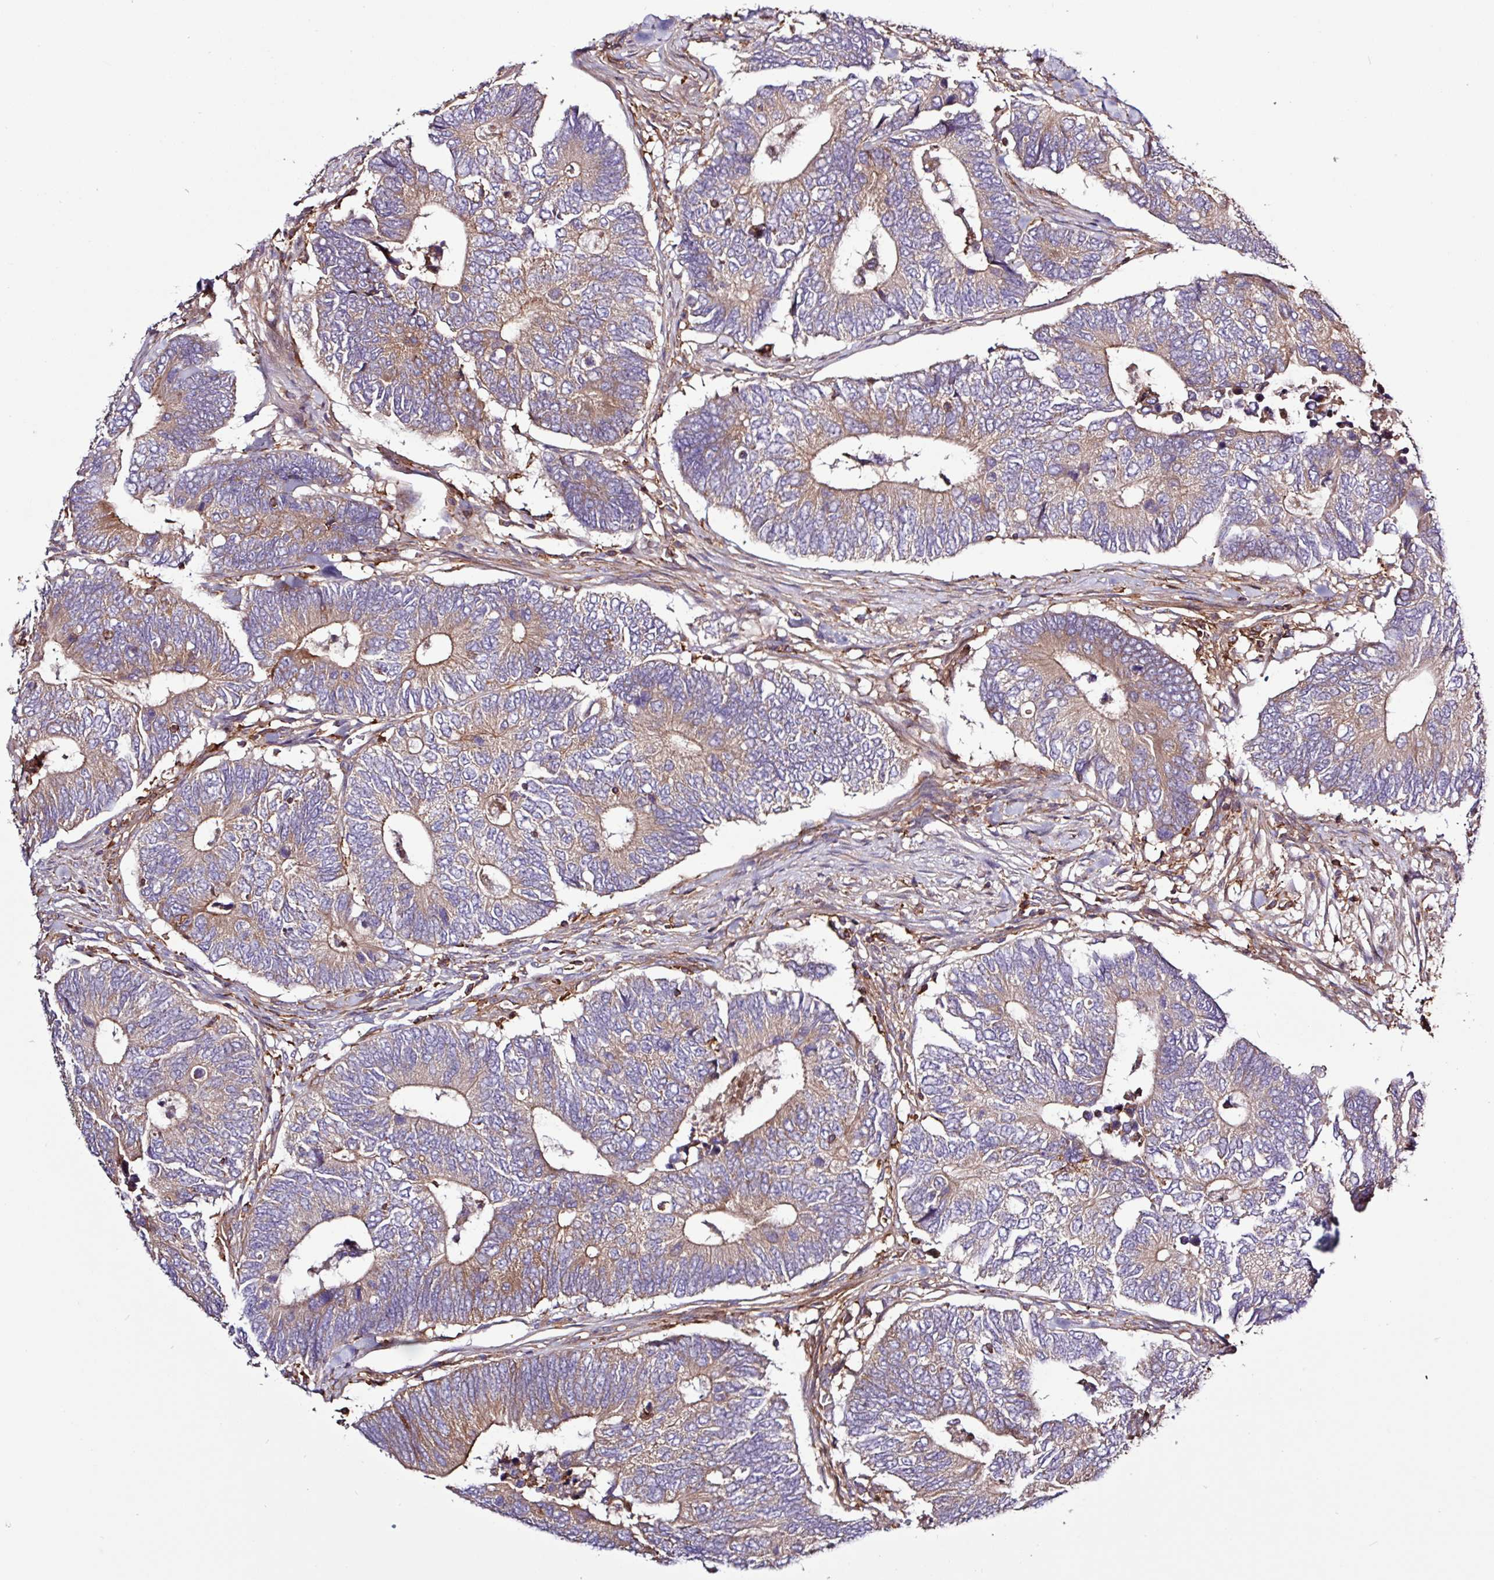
{"staining": {"intensity": "moderate", "quantity": ">75%", "location": "cytoplasmic/membranous"}, "tissue": "colorectal cancer", "cell_type": "Tumor cells", "image_type": "cancer", "snomed": [{"axis": "morphology", "description": "Adenocarcinoma, NOS"}, {"axis": "topography", "description": "Colon"}], "caption": "Tumor cells demonstrate medium levels of moderate cytoplasmic/membranous staining in about >75% of cells in colorectal cancer (adenocarcinoma).", "gene": "ACTR3", "patient": {"sex": "male", "age": 87}}